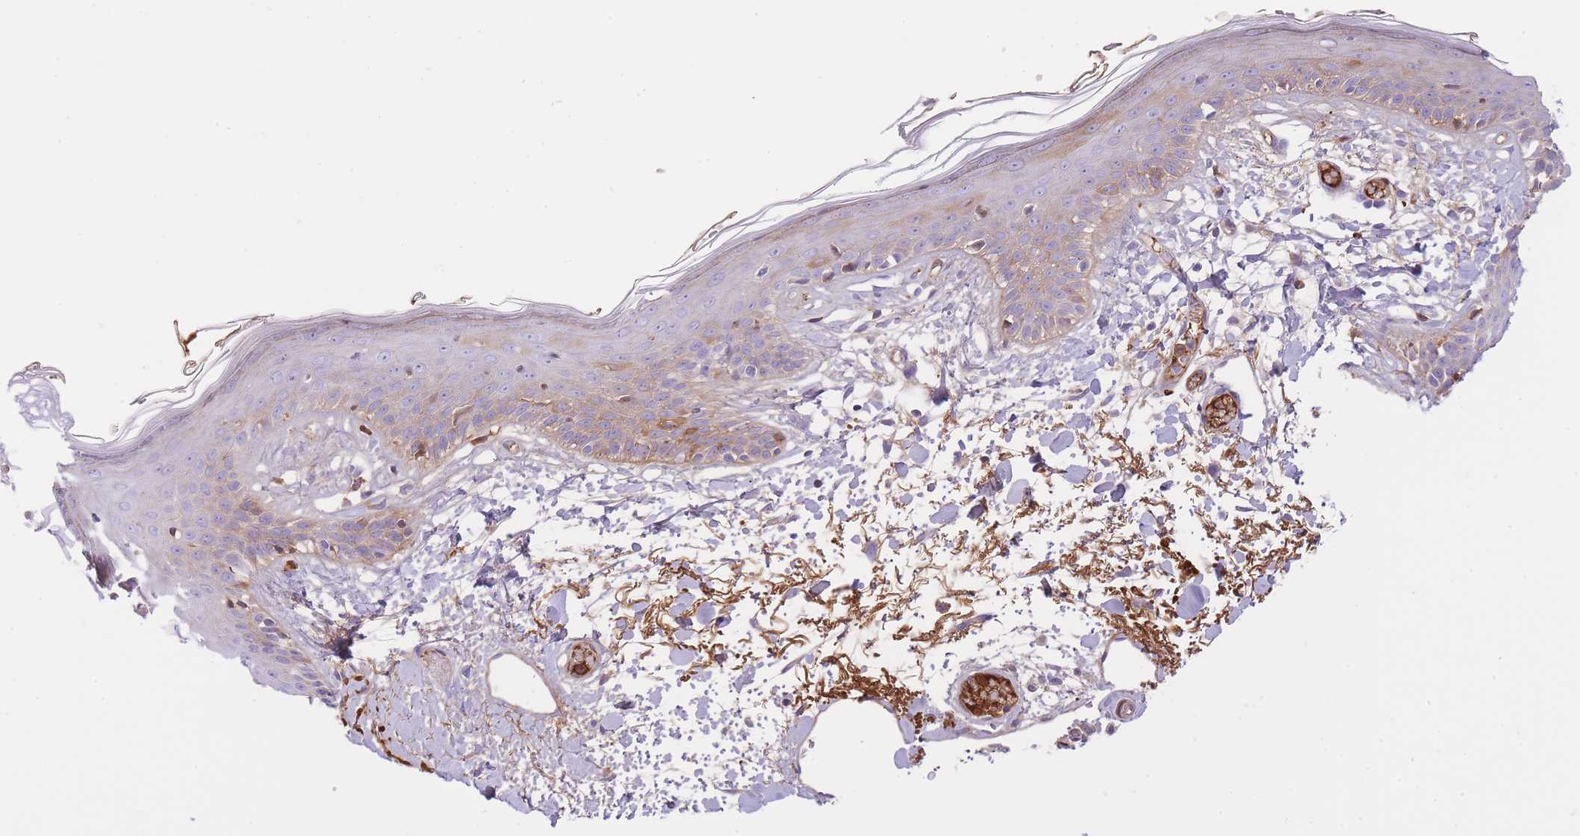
{"staining": {"intensity": "negative", "quantity": "none", "location": "none"}, "tissue": "skin", "cell_type": "Fibroblasts", "image_type": "normal", "snomed": [{"axis": "morphology", "description": "Normal tissue, NOS"}, {"axis": "topography", "description": "Skin"}], "caption": "This is a photomicrograph of immunohistochemistry (IHC) staining of normal skin, which shows no staining in fibroblasts.", "gene": "HRG", "patient": {"sex": "male", "age": 79}}